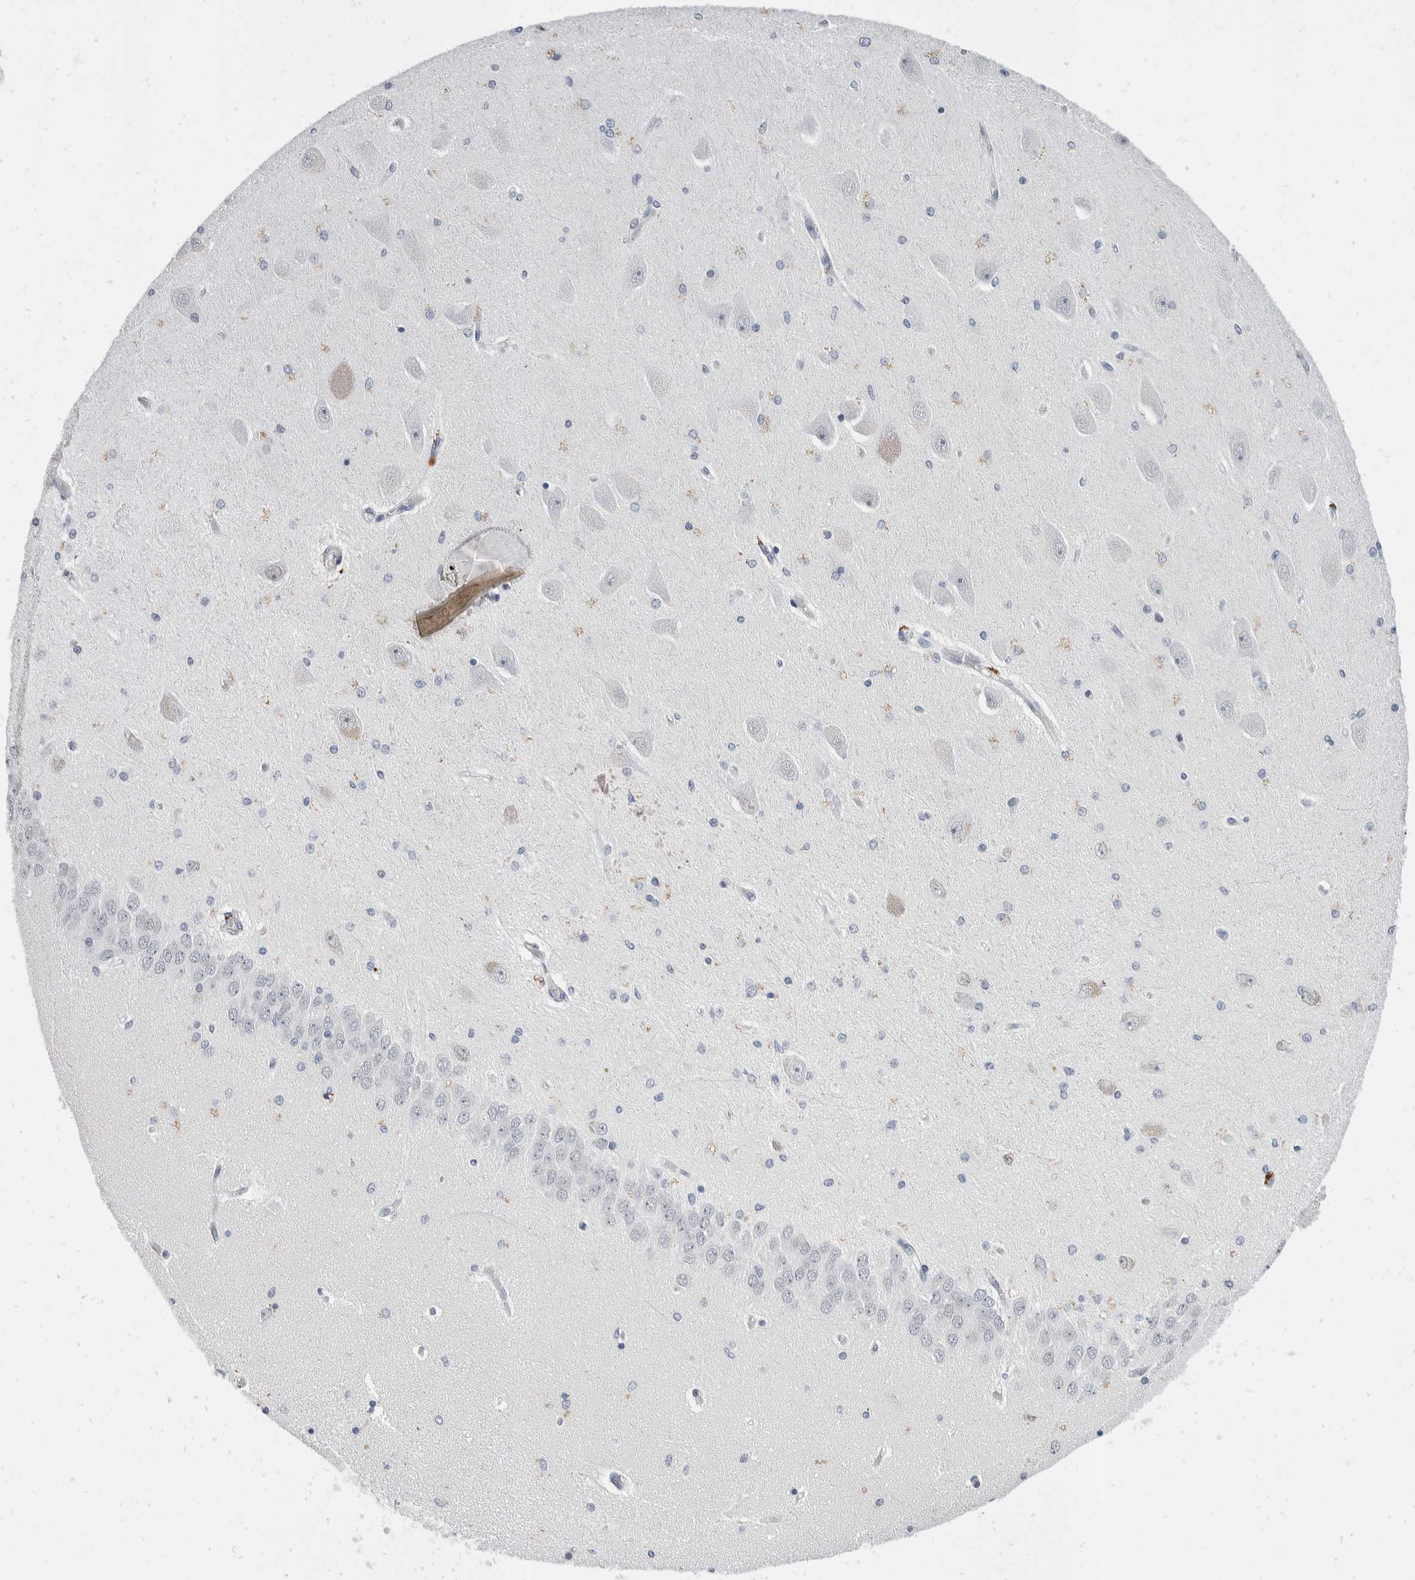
{"staining": {"intensity": "weak", "quantity": "<25%", "location": "cytoplasmic/membranous"}, "tissue": "hippocampus", "cell_type": "Neuronal cells", "image_type": "normal", "snomed": [{"axis": "morphology", "description": "Normal tissue, NOS"}, {"axis": "topography", "description": "Hippocampus"}], "caption": "DAB immunohistochemical staining of normal human hippocampus displays no significant positivity in neuronal cells.", "gene": "CATSPERD", "patient": {"sex": "female", "age": 54}}